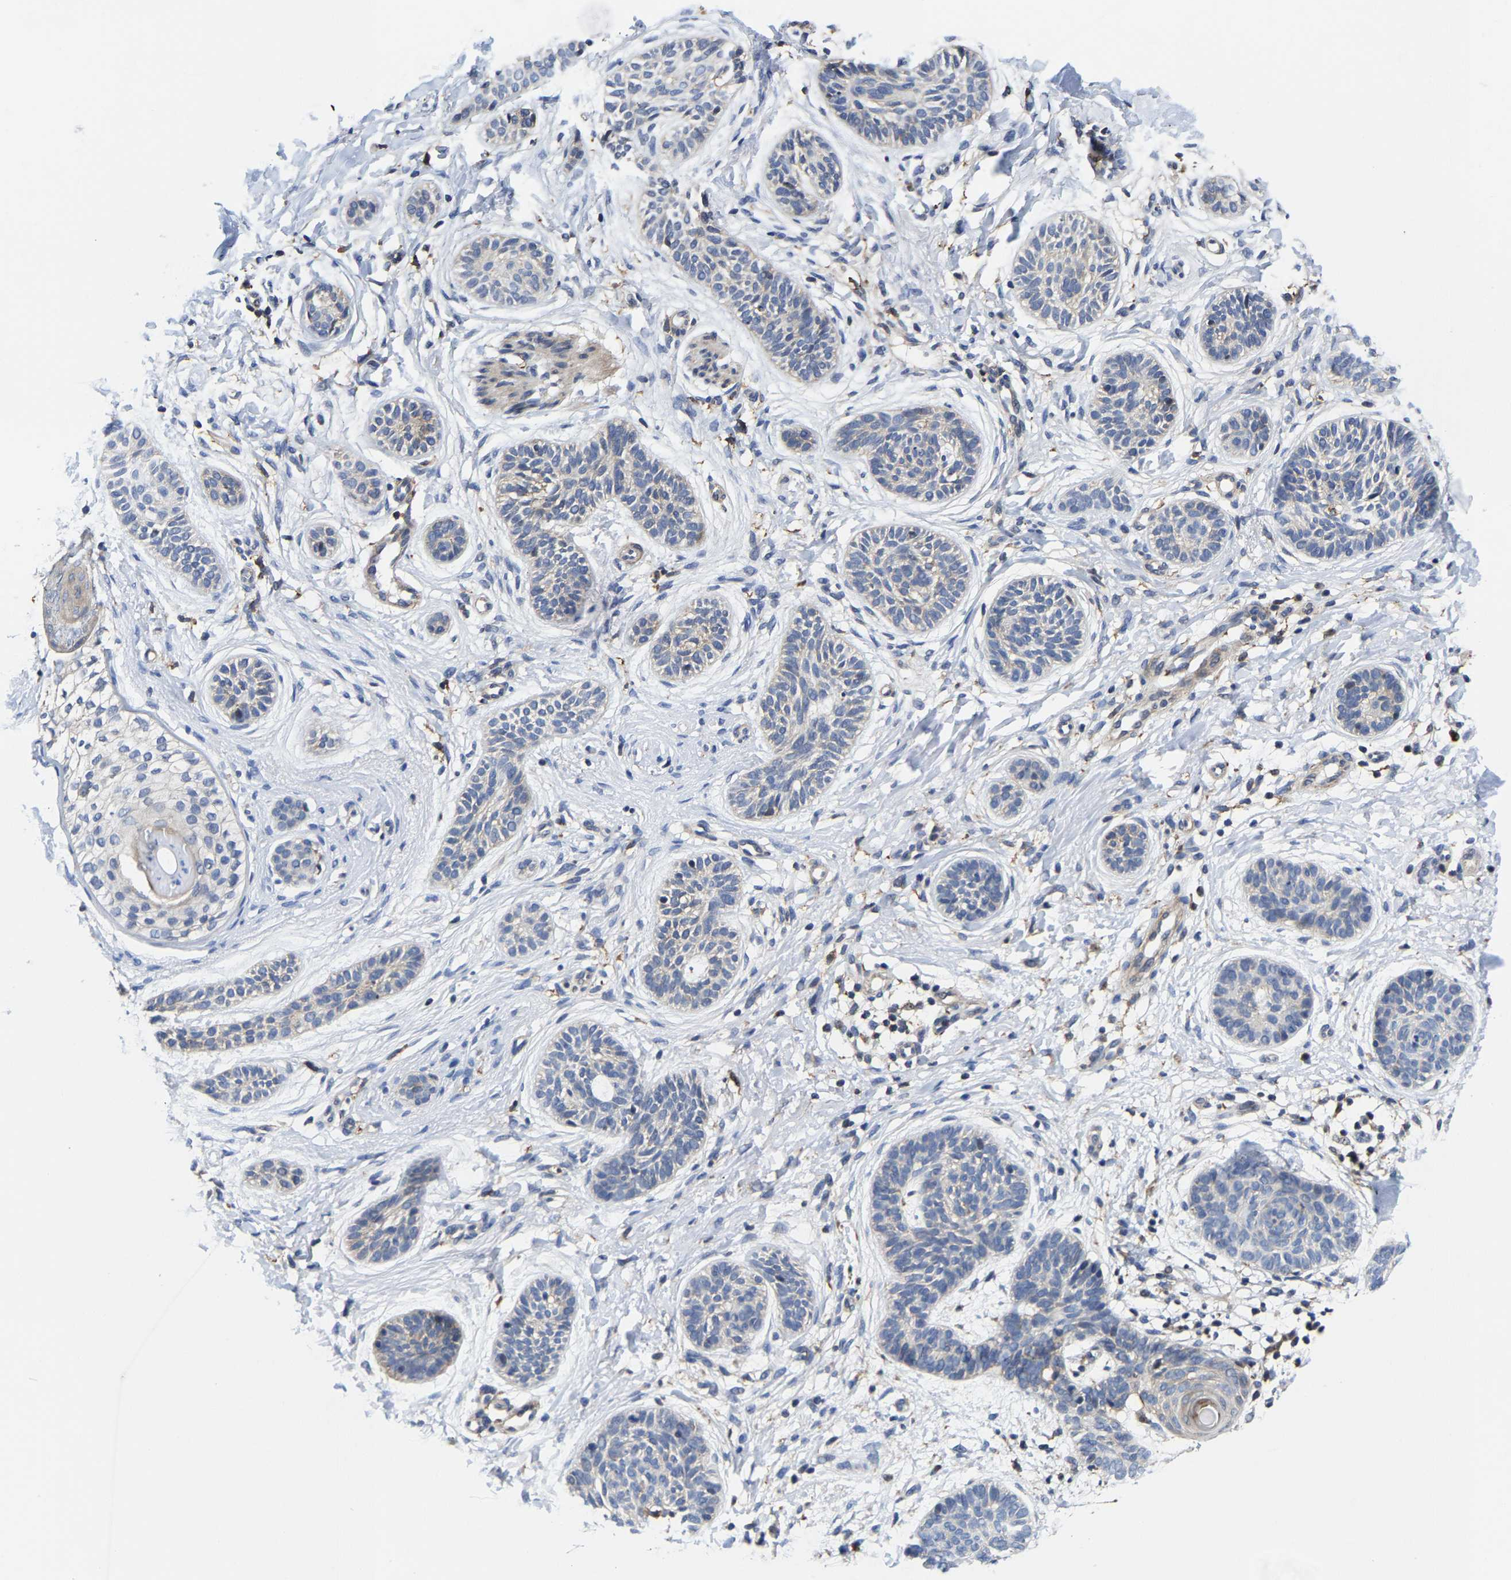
{"staining": {"intensity": "weak", "quantity": "<25%", "location": "cytoplasmic/membranous"}, "tissue": "skin cancer", "cell_type": "Tumor cells", "image_type": "cancer", "snomed": [{"axis": "morphology", "description": "Normal tissue, NOS"}, {"axis": "morphology", "description": "Basal cell carcinoma"}, {"axis": "topography", "description": "Skin"}], "caption": "High magnification brightfield microscopy of skin basal cell carcinoma stained with DAB (3,3'-diaminobenzidine) (brown) and counterstained with hematoxylin (blue): tumor cells show no significant expression.", "gene": "PFKFB3", "patient": {"sex": "male", "age": 63}}